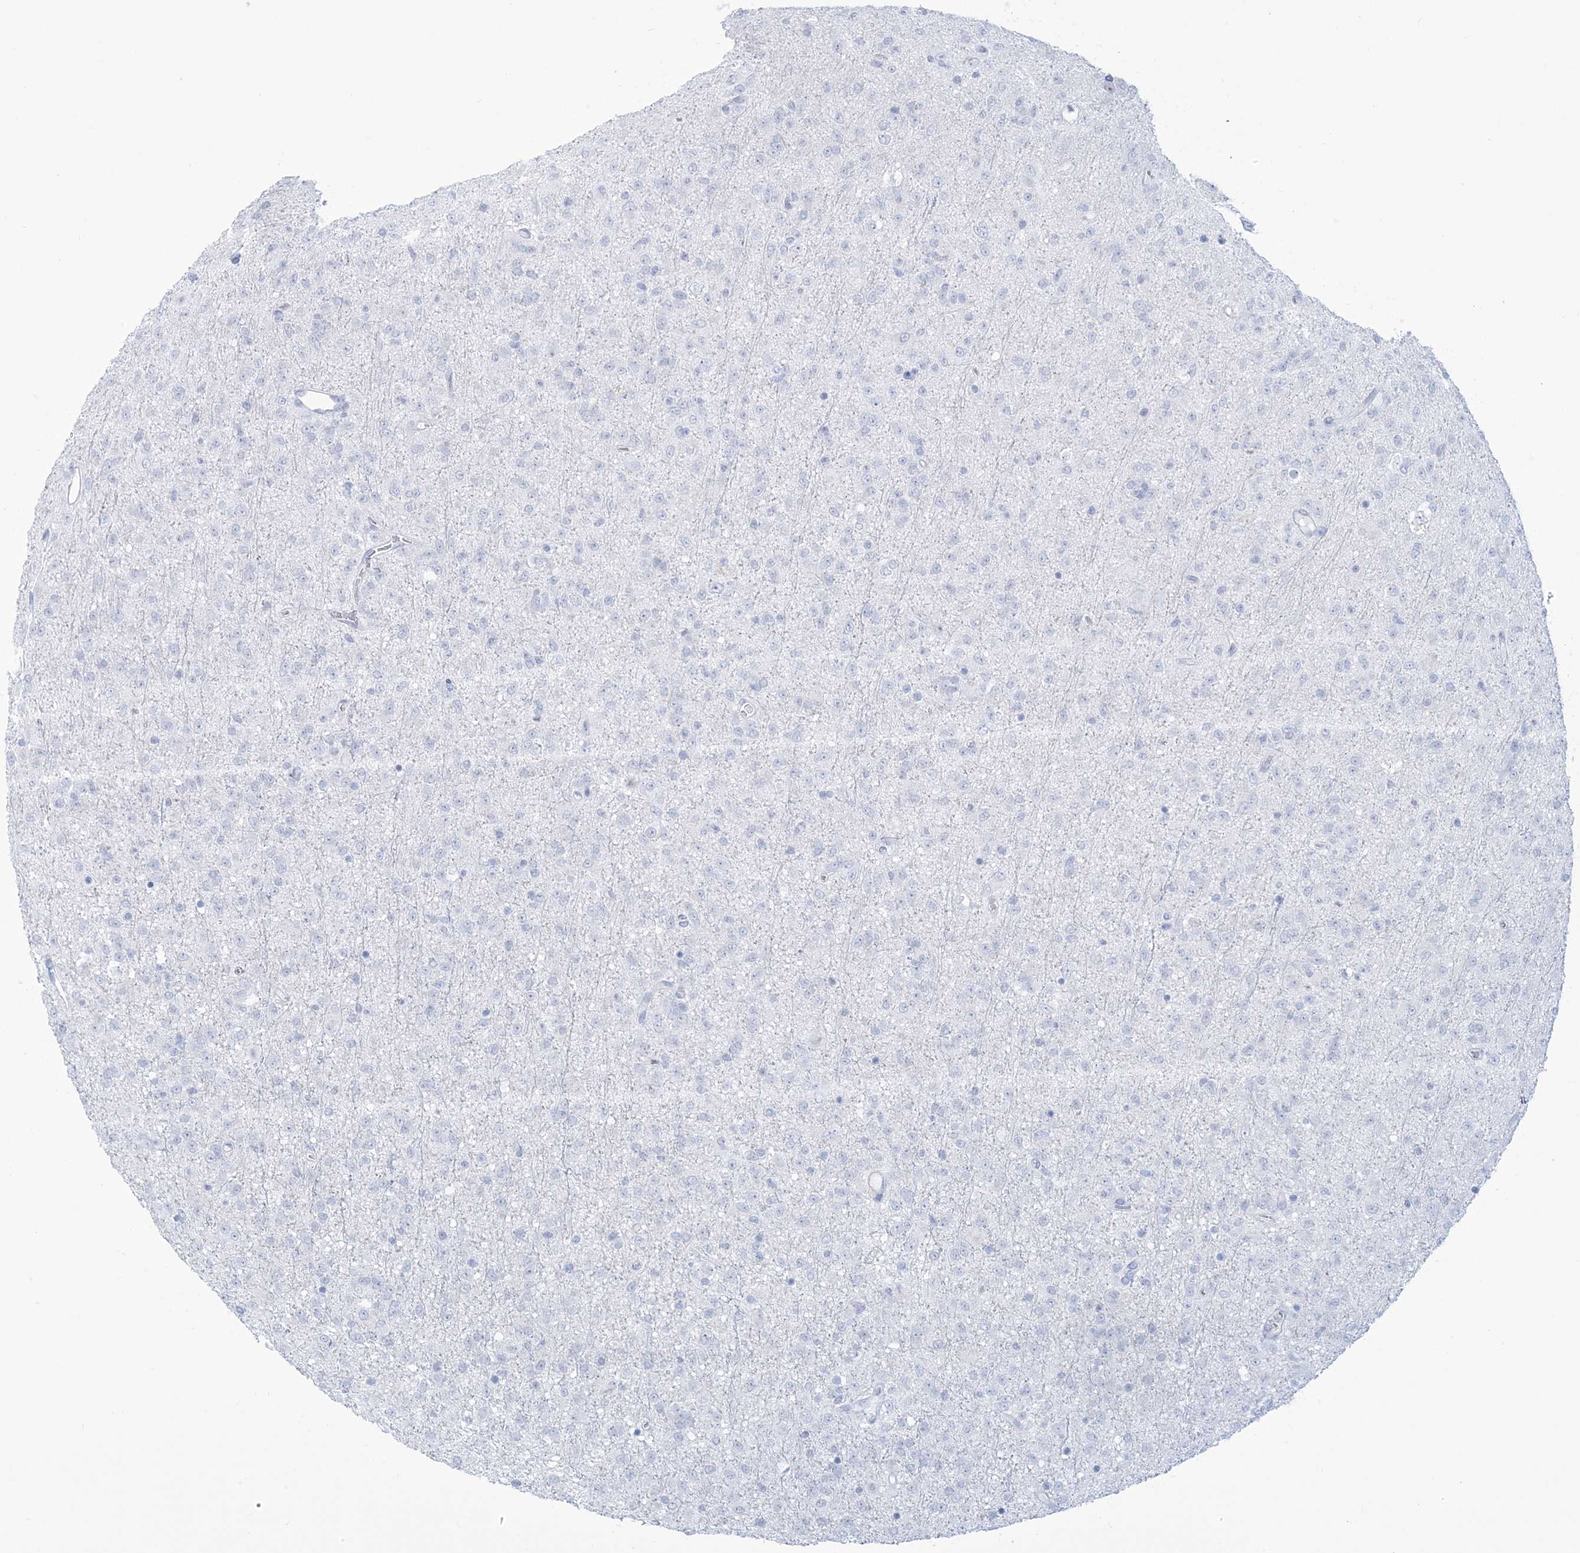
{"staining": {"intensity": "negative", "quantity": "none", "location": "none"}, "tissue": "glioma", "cell_type": "Tumor cells", "image_type": "cancer", "snomed": [{"axis": "morphology", "description": "Glioma, malignant, Low grade"}, {"axis": "topography", "description": "Brain"}], "caption": "DAB (3,3'-diaminobenzidine) immunohistochemical staining of human glioma reveals no significant positivity in tumor cells. (DAB (3,3'-diaminobenzidine) immunohistochemistry, high magnification).", "gene": "AGXT", "patient": {"sex": "male", "age": 65}}